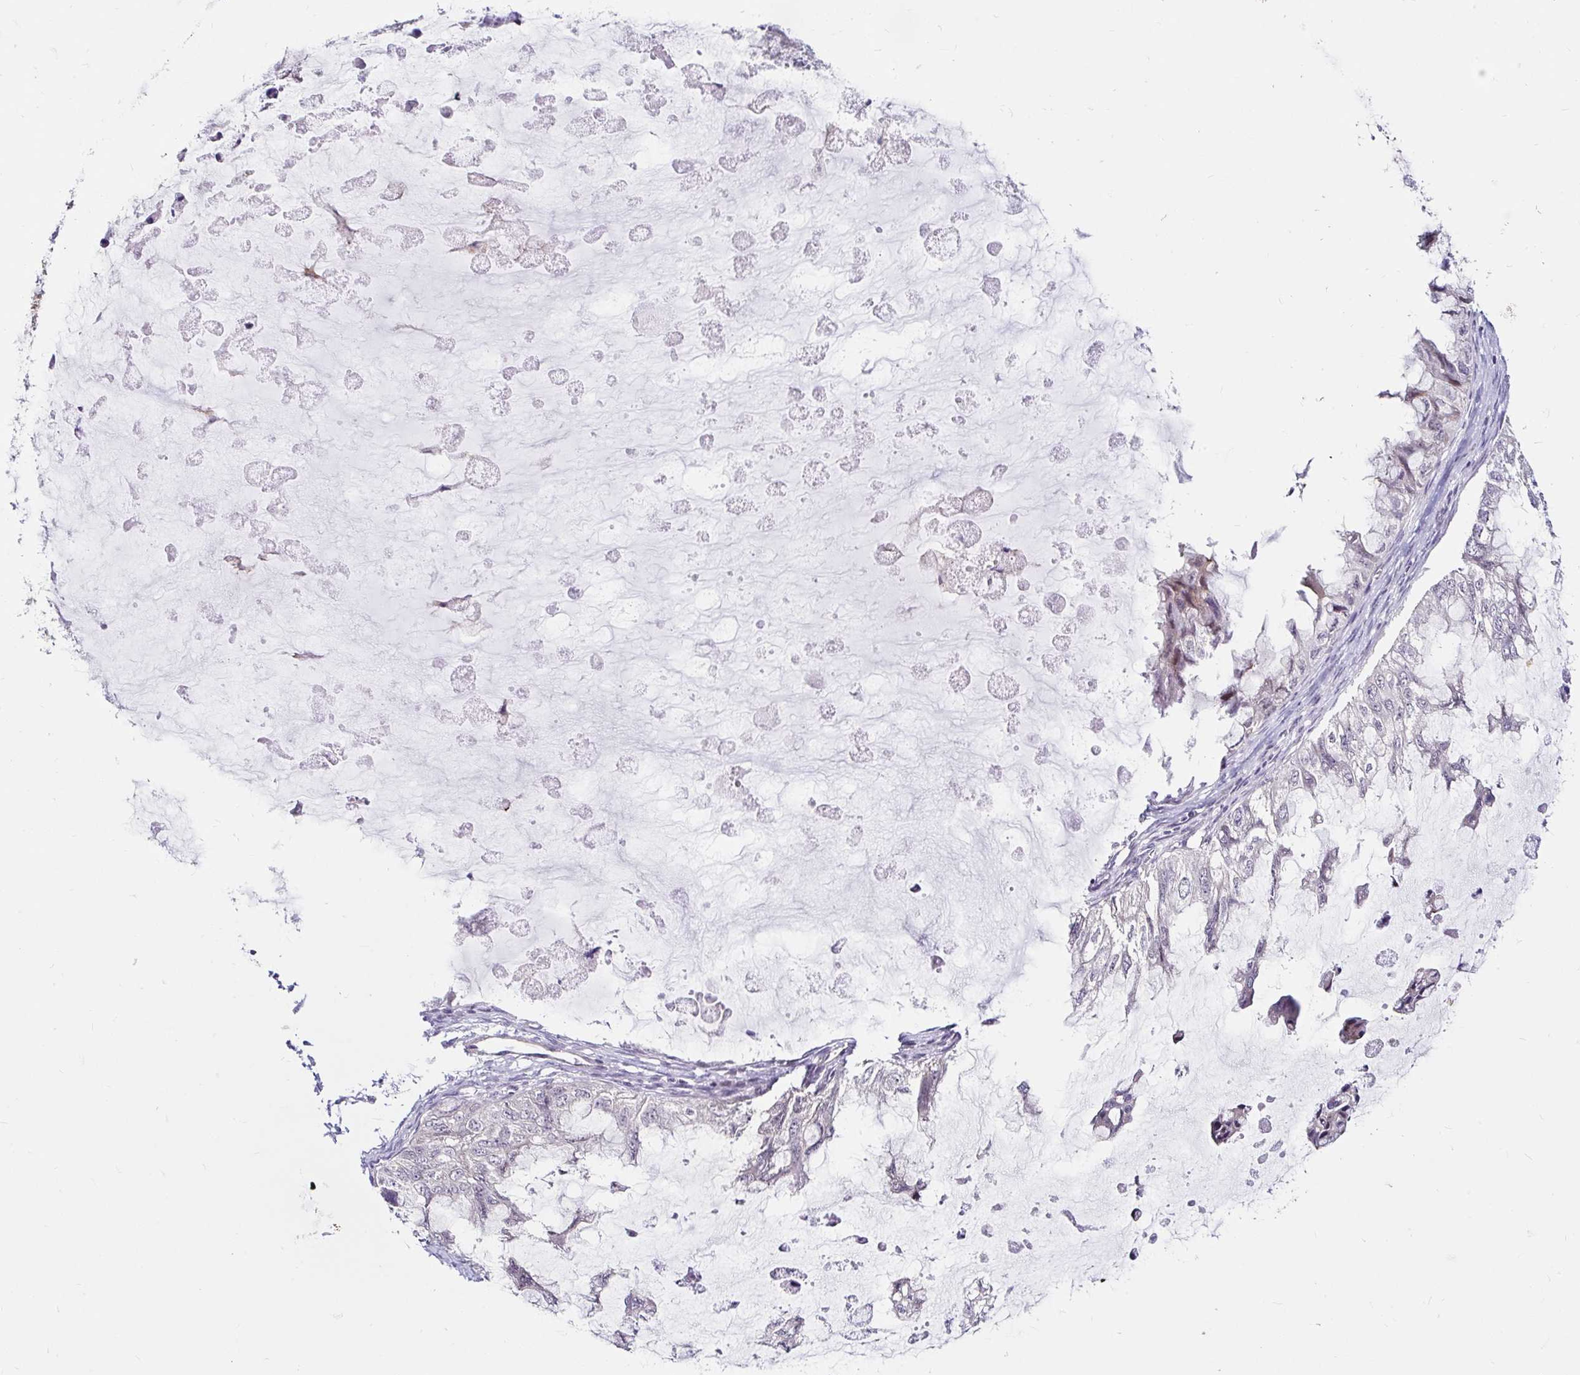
{"staining": {"intensity": "negative", "quantity": "none", "location": "none"}, "tissue": "ovarian cancer", "cell_type": "Tumor cells", "image_type": "cancer", "snomed": [{"axis": "morphology", "description": "Cystadenocarcinoma, mucinous, NOS"}, {"axis": "topography", "description": "Ovary"}], "caption": "Tumor cells show no significant expression in ovarian mucinous cystadenocarcinoma.", "gene": "GUCY1A1", "patient": {"sex": "female", "age": 72}}